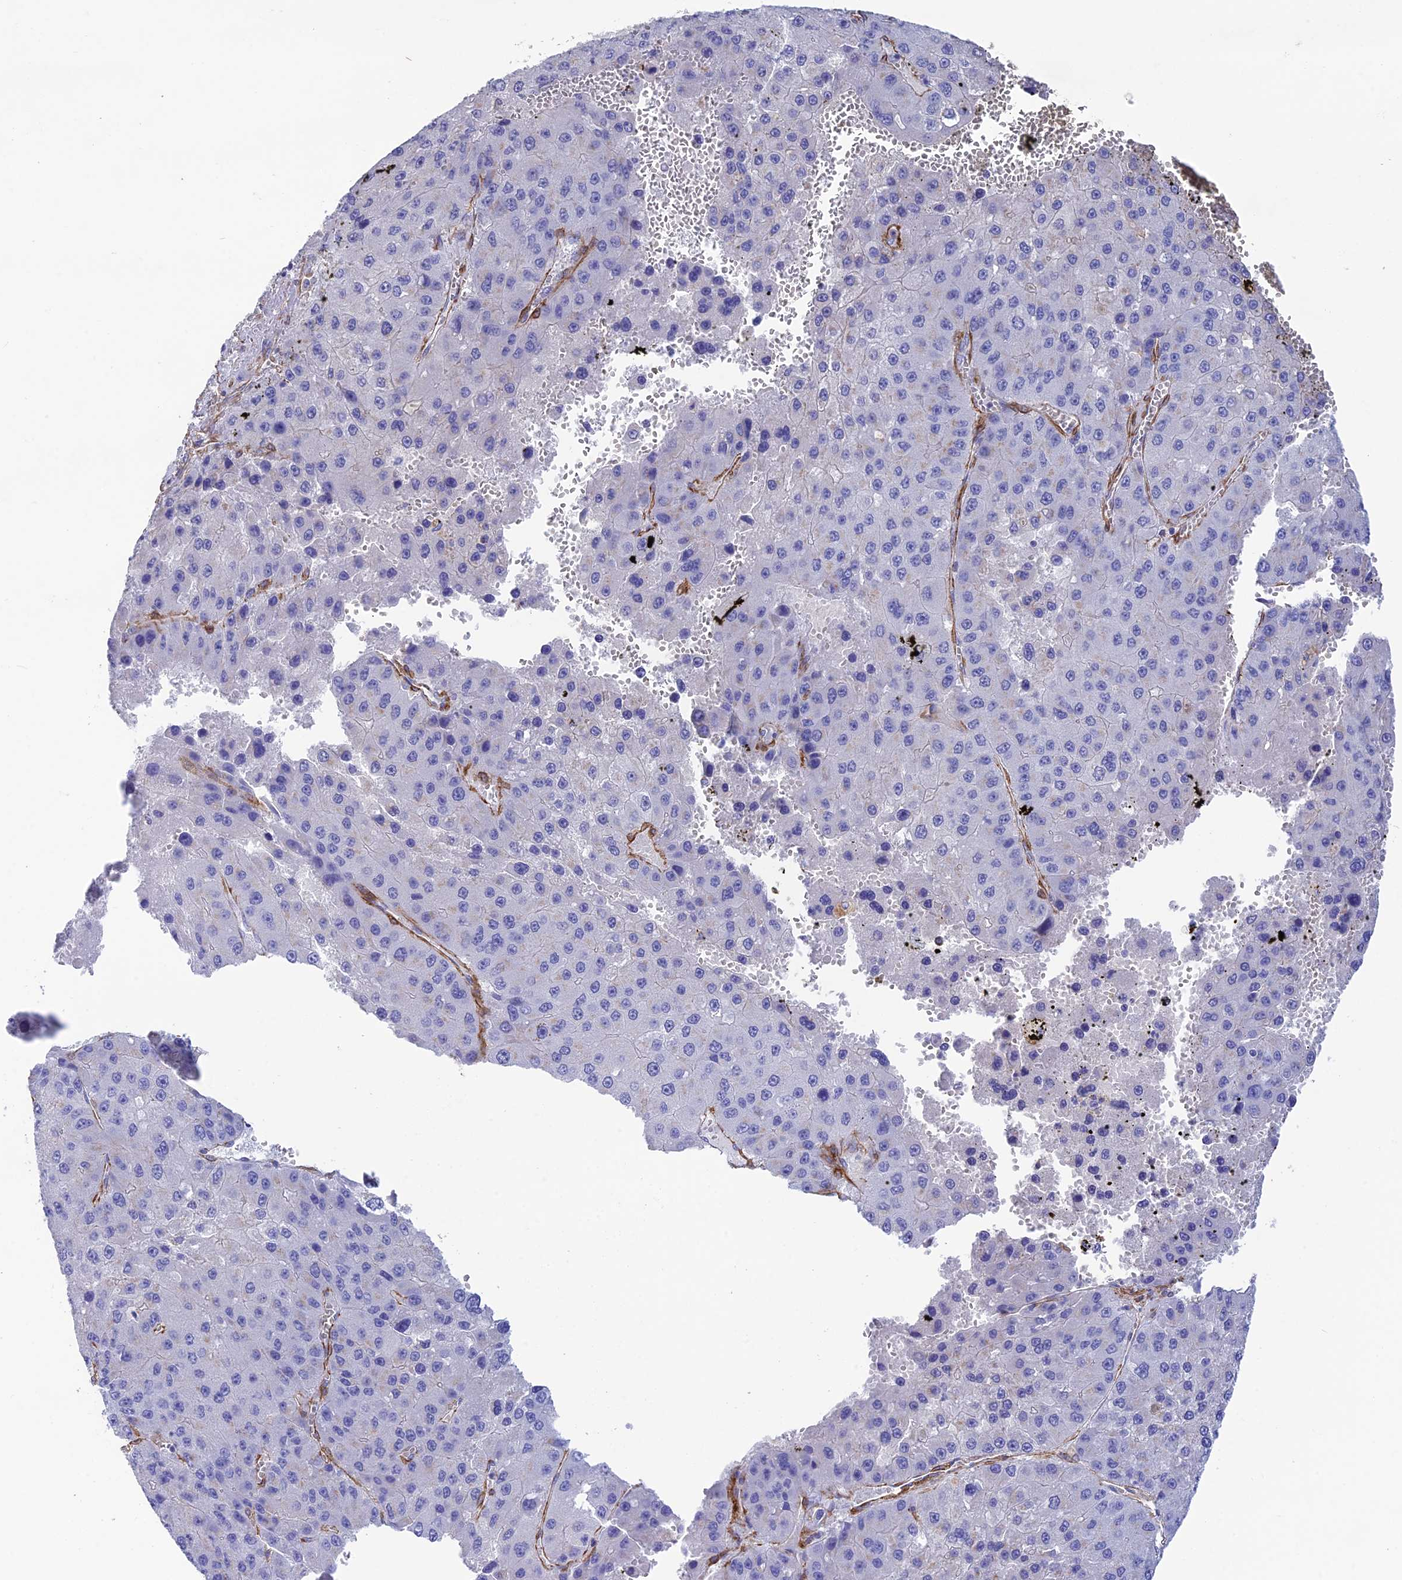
{"staining": {"intensity": "negative", "quantity": "none", "location": "none"}, "tissue": "liver cancer", "cell_type": "Tumor cells", "image_type": "cancer", "snomed": [{"axis": "morphology", "description": "Carcinoma, Hepatocellular, NOS"}, {"axis": "topography", "description": "Liver"}], "caption": "Tumor cells are negative for protein expression in human hepatocellular carcinoma (liver). (Immunohistochemistry (ihc), brightfield microscopy, high magnification).", "gene": "TNS1", "patient": {"sex": "female", "age": 73}}